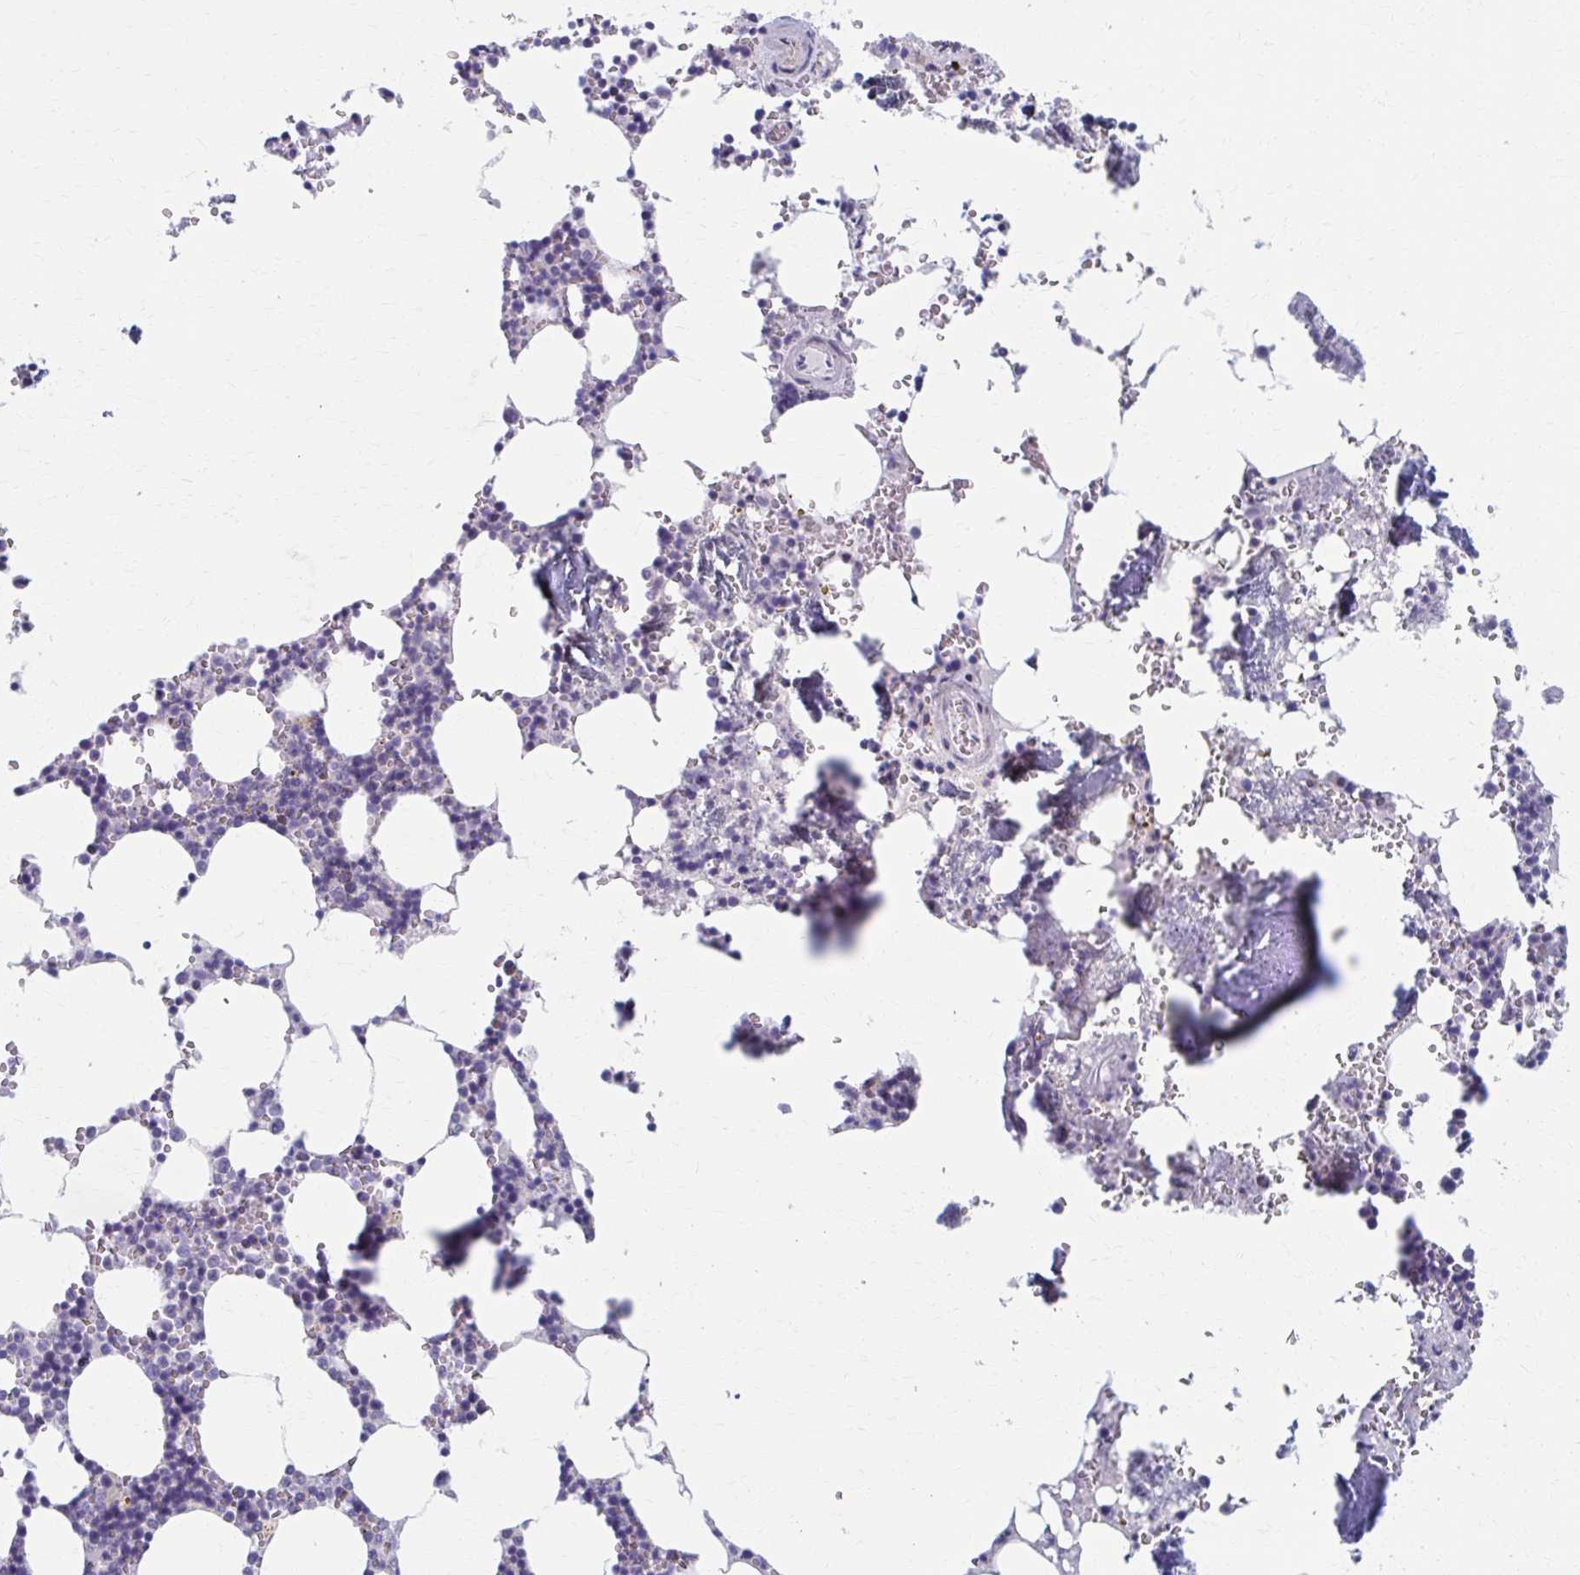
{"staining": {"intensity": "negative", "quantity": "none", "location": "none"}, "tissue": "bone marrow", "cell_type": "Hematopoietic cells", "image_type": "normal", "snomed": [{"axis": "morphology", "description": "Normal tissue, NOS"}, {"axis": "topography", "description": "Bone marrow"}], "caption": "DAB (3,3'-diaminobenzidine) immunohistochemical staining of normal bone marrow reveals no significant expression in hematopoietic cells. Brightfield microscopy of immunohistochemistry (IHC) stained with DAB (3,3'-diaminobenzidine) (brown) and hematoxylin (blue), captured at high magnification.", "gene": "OLFM2", "patient": {"sex": "male", "age": 54}}